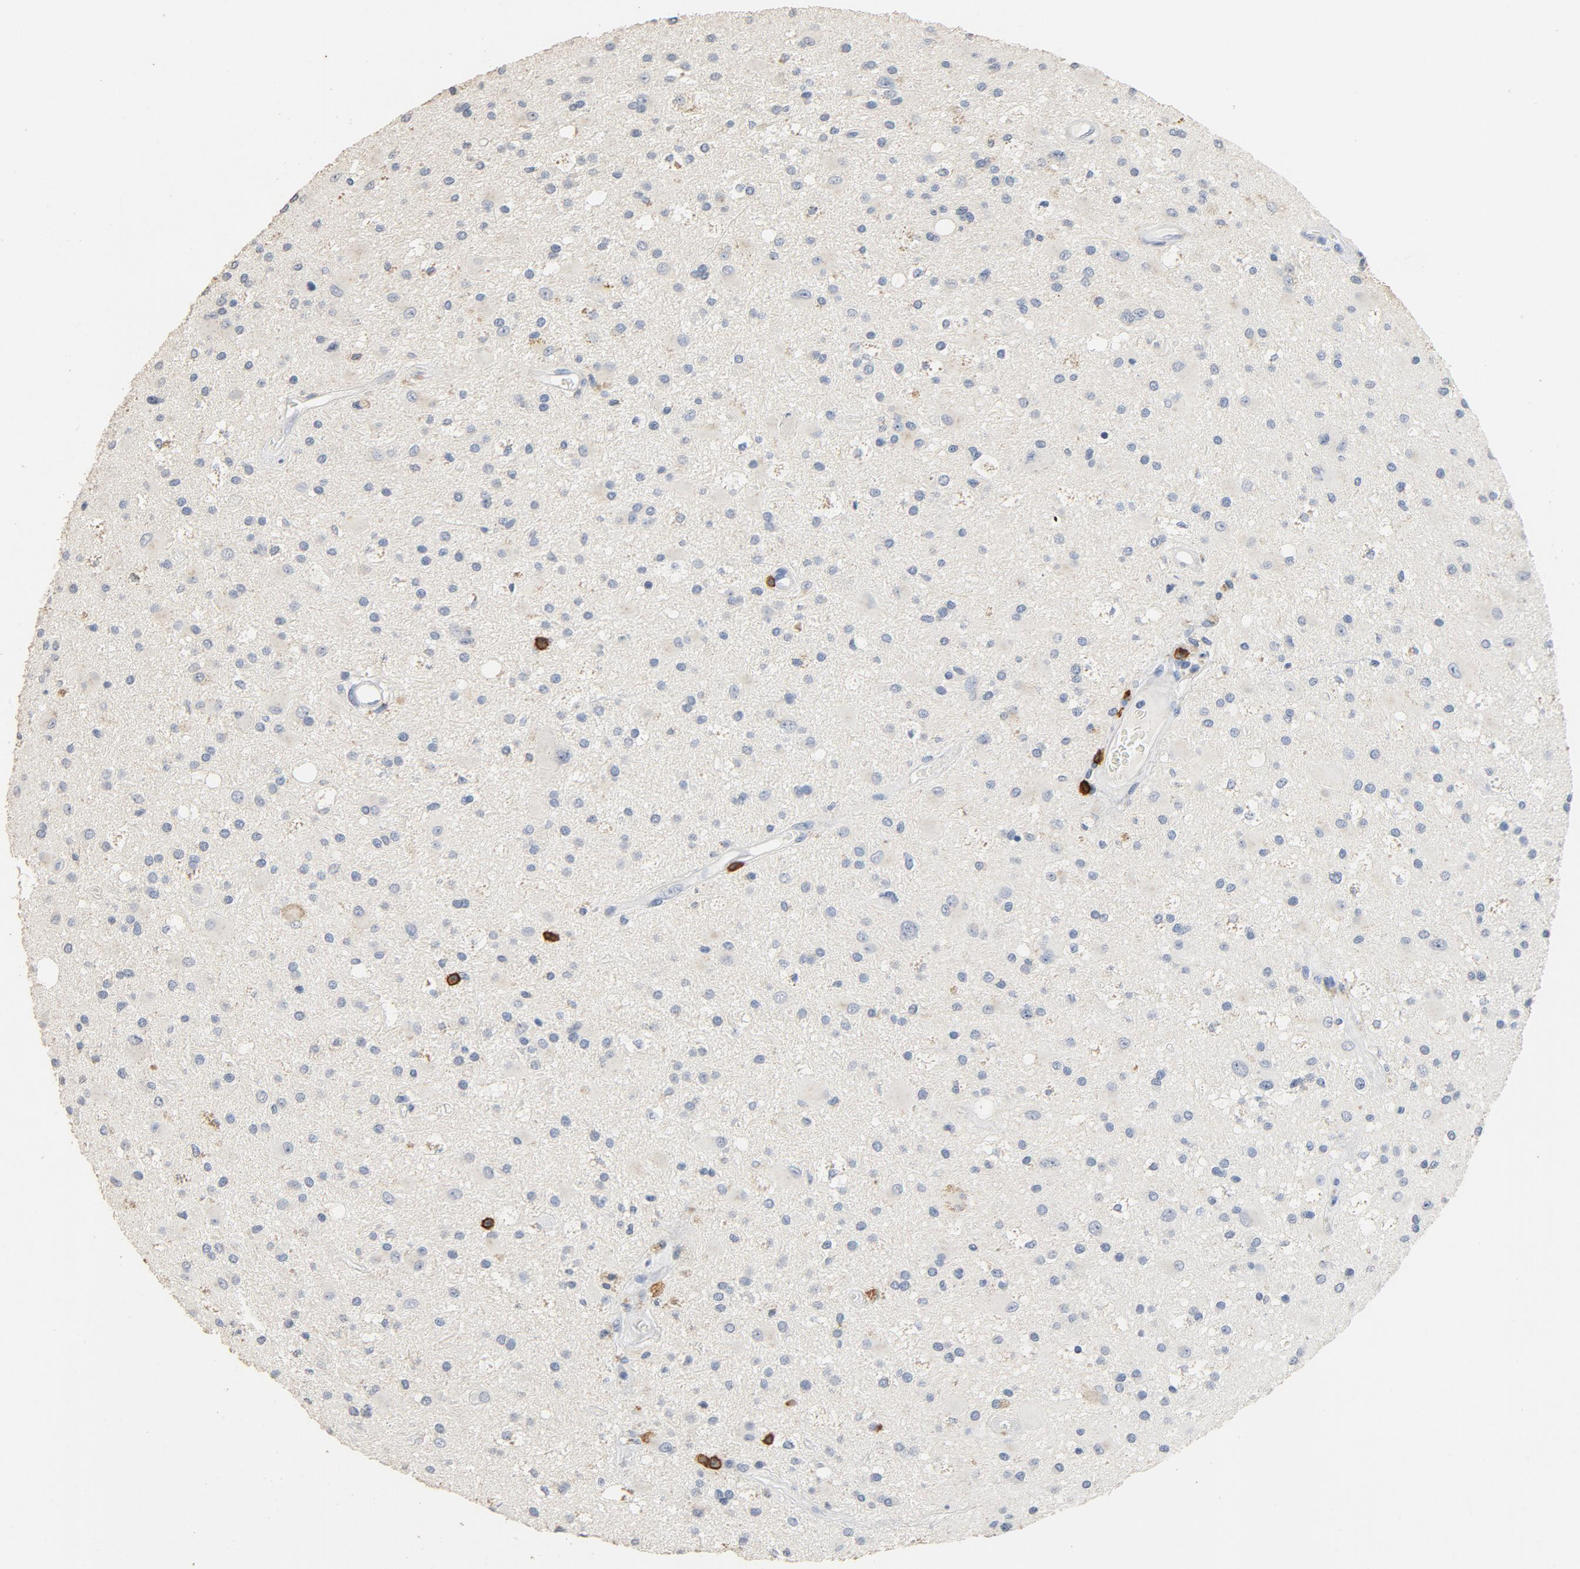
{"staining": {"intensity": "negative", "quantity": "none", "location": "none"}, "tissue": "glioma", "cell_type": "Tumor cells", "image_type": "cancer", "snomed": [{"axis": "morphology", "description": "Glioma, malignant, Low grade"}, {"axis": "topography", "description": "Brain"}], "caption": "An immunohistochemistry (IHC) image of glioma is shown. There is no staining in tumor cells of glioma.", "gene": "CD247", "patient": {"sex": "male", "age": 58}}